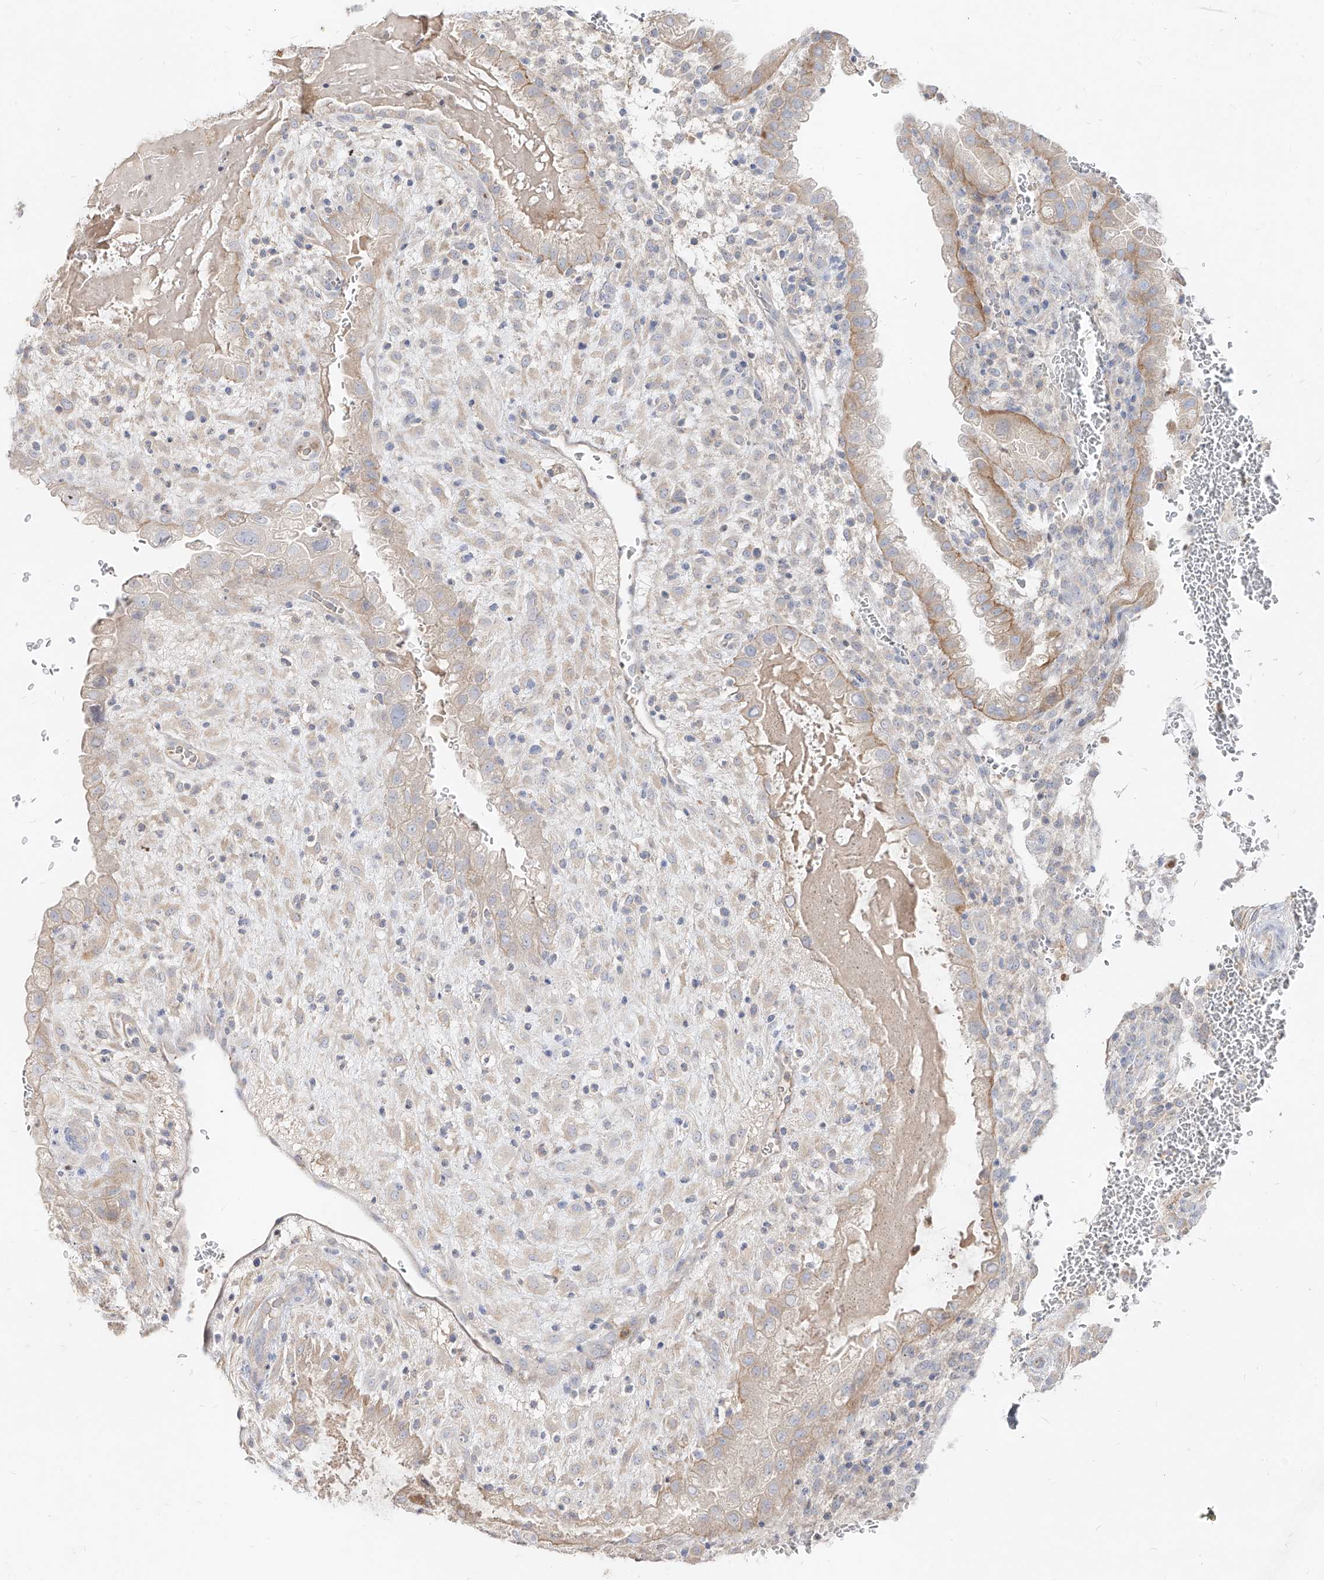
{"staining": {"intensity": "negative", "quantity": "none", "location": "none"}, "tissue": "placenta", "cell_type": "Decidual cells", "image_type": "normal", "snomed": [{"axis": "morphology", "description": "Normal tissue, NOS"}, {"axis": "topography", "description": "Placenta"}], "caption": "IHC photomicrograph of unremarkable placenta: placenta stained with DAB (3,3'-diaminobenzidine) shows no significant protein staining in decidual cells.", "gene": "RBFOX3", "patient": {"sex": "female", "age": 35}}